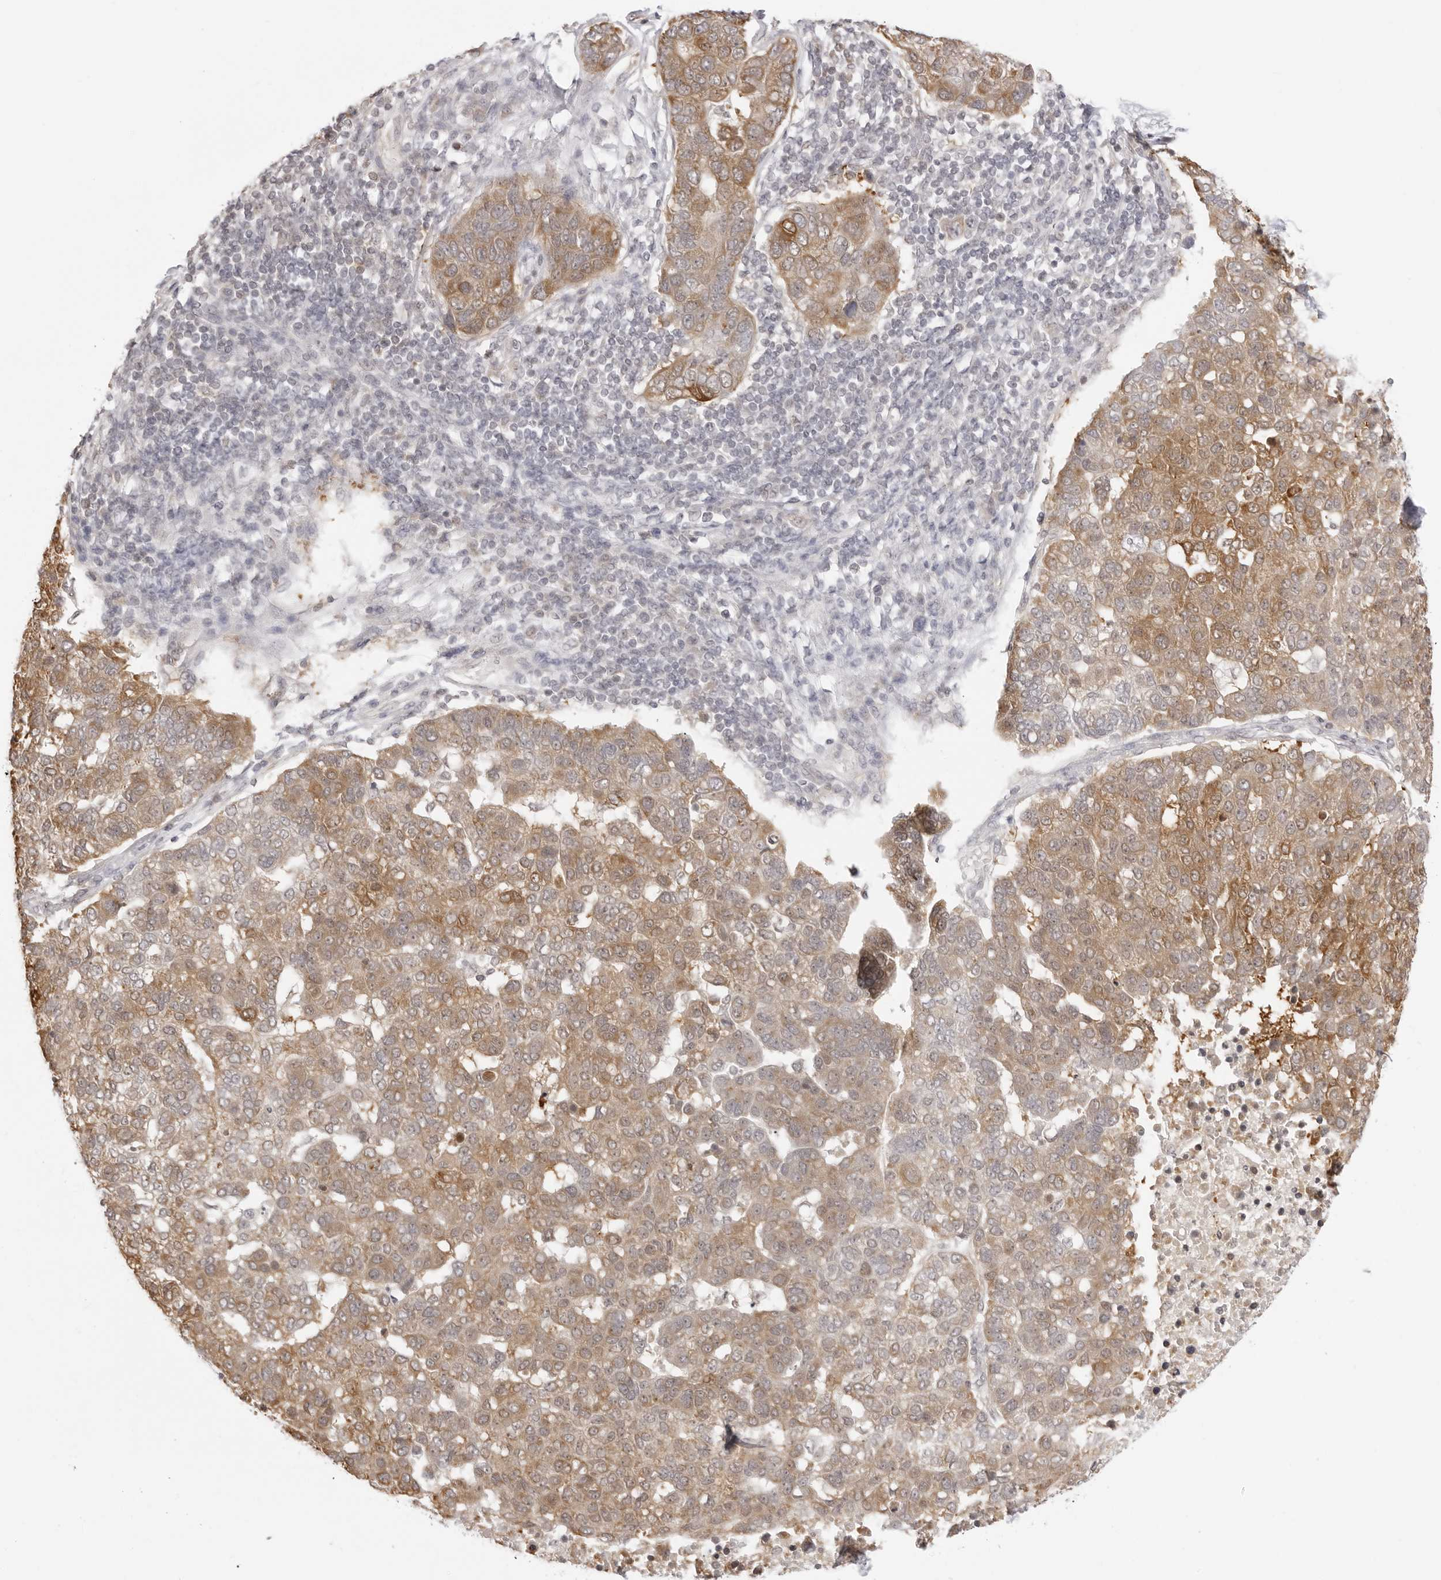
{"staining": {"intensity": "moderate", "quantity": ">75%", "location": "cytoplasmic/membranous"}, "tissue": "pancreatic cancer", "cell_type": "Tumor cells", "image_type": "cancer", "snomed": [{"axis": "morphology", "description": "Adenocarcinoma, NOS"}, {"axis": "topography", "description": "Pancreas"}], "caption": "This image exhibits pancreatic adenocarcinoma stained with immunohistochemistry (IHC) to label a protein in brown. The cytoplasmic/membranous of tumor cells show moderate positivity for the protein. Nuclei are counter-stained blue.", "gene": "FDPS", "patient": {"sex": "female", "age": 61}}